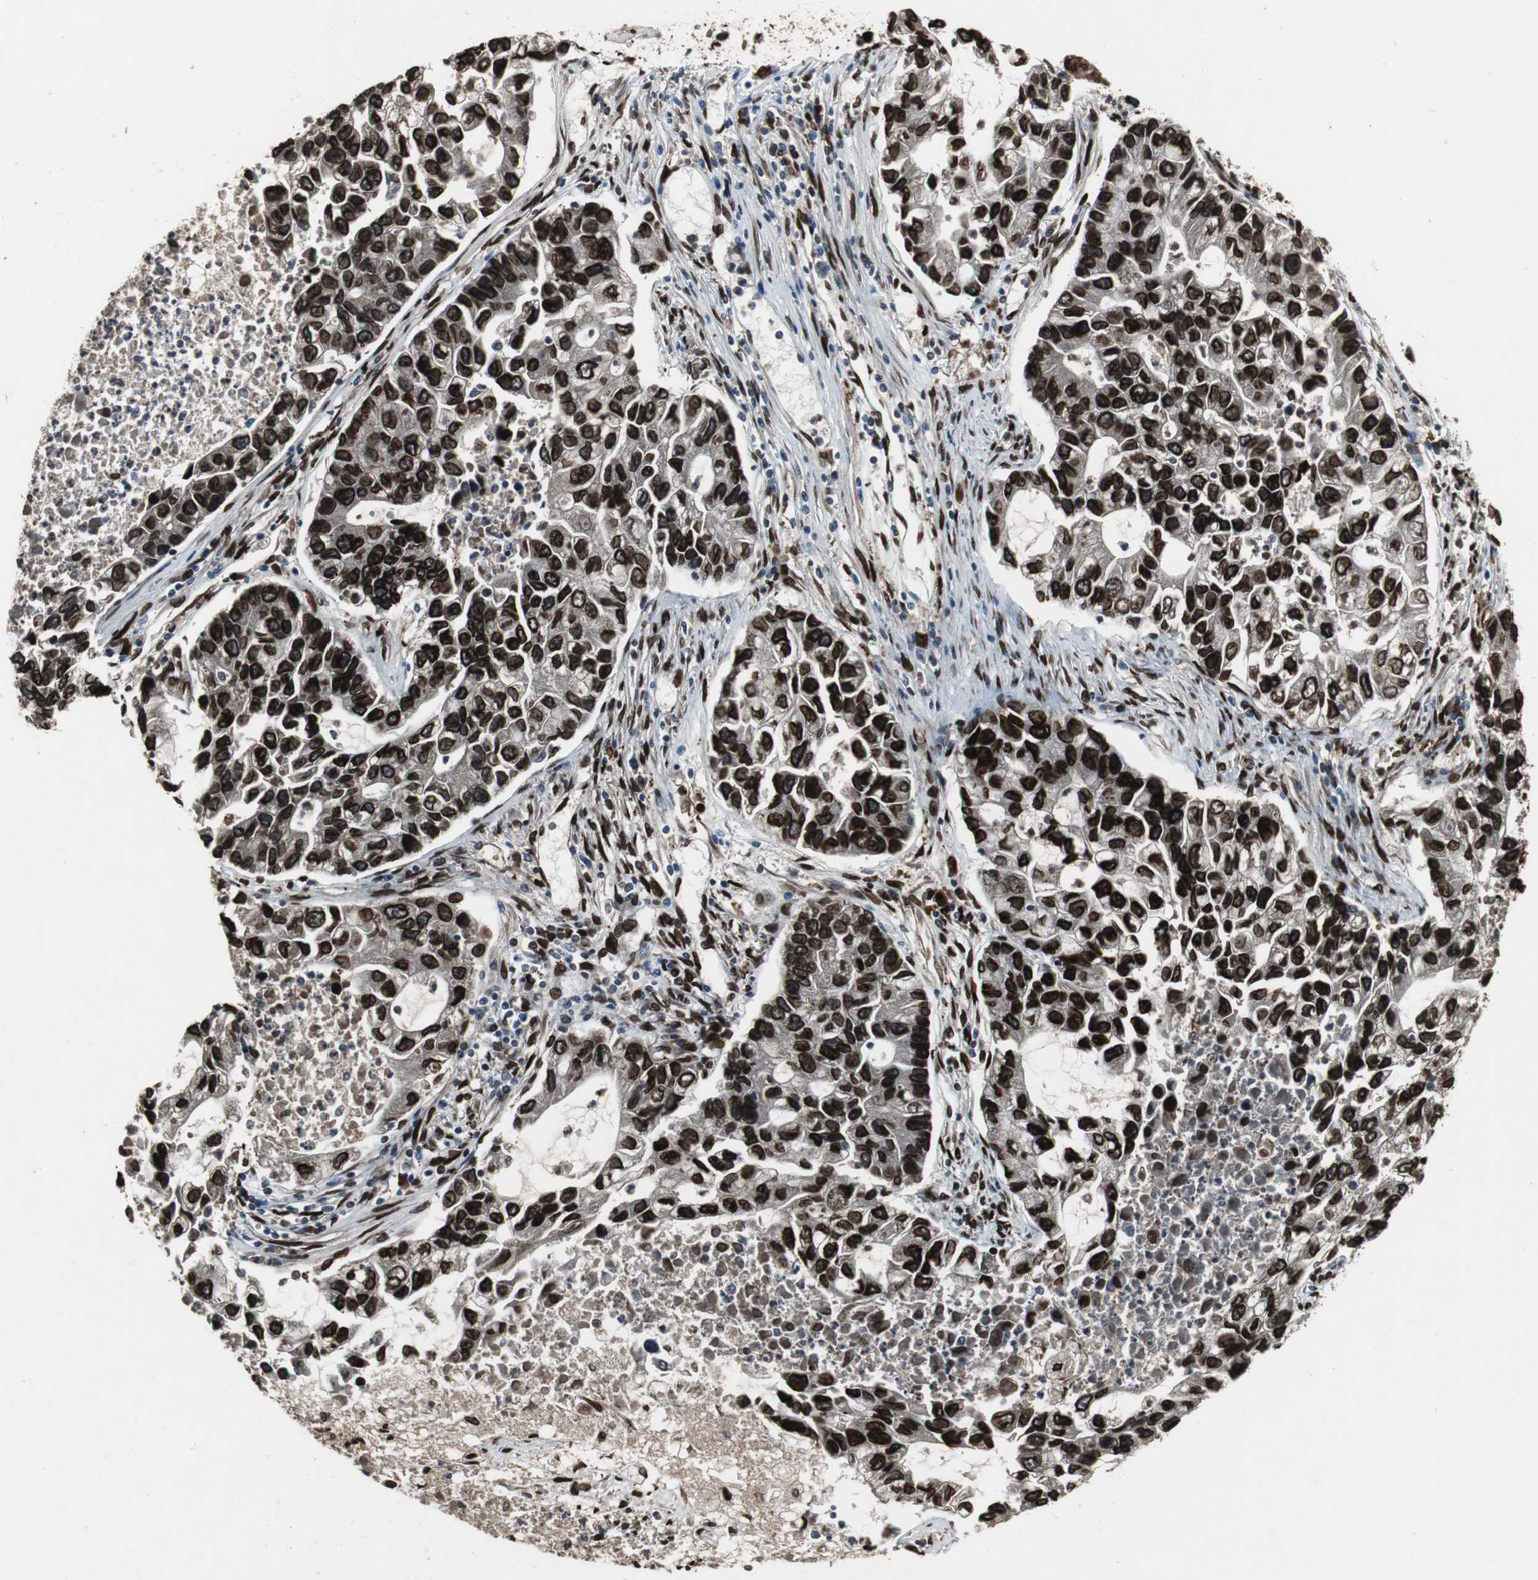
{"staining": {"intensity": "strong", "quantity": ">75%", "location": "cytoplasmic/membranous,nuclear"}, "tissue": "lung cancer", "cell_type": "Tumor cells", "image_type": "cancer", "snomed": [{"axis": "morphology", "description": "Adenocarcinoma, NOS"}, {"axis": "topography", "description": "Lung"}], "caption": "Immunohistochemical staining of lung cancer shows high levels of strong cytoplasmic/membranous and nuclear protein expression in about >75% of tumor cells. (Stains: DAB in brown, nuclei in blue, Microscopy: brightfield microscopy at high magnification).", "gene": "LMNA", "patient": {"sex": "female", "age": 51}}